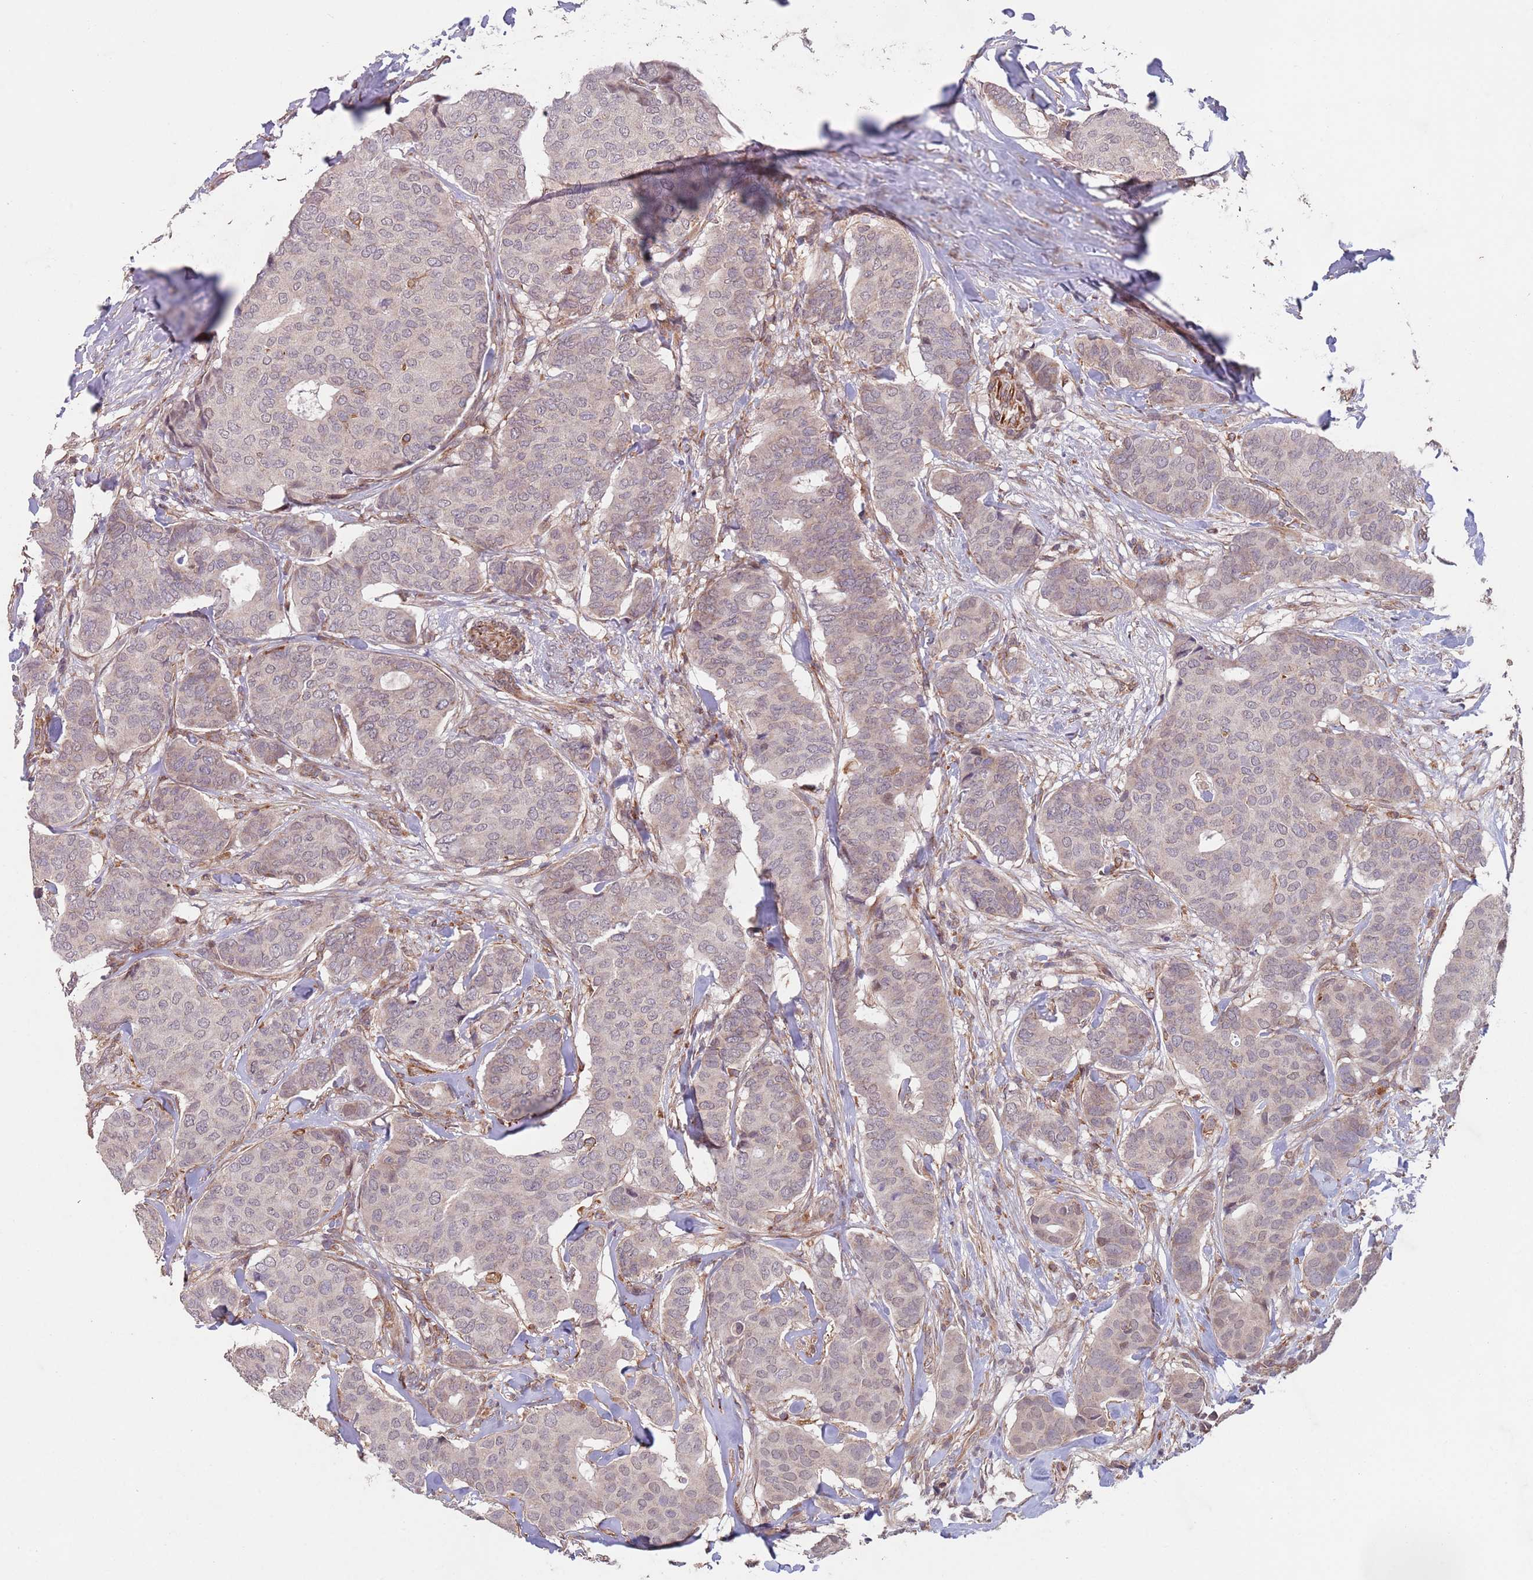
{"staining": {"intensity": "negative", "quantity": "none", "location": "none"}, "tissue": "breast cancer", "cell_type": "Tumor cells", "image_type": "cancer", "snomed": [{"axis": "morphology", "description": "Duct carcinoma"}, {"axis": "topography", "description": "Breast"}], "caption": "Immunohistochemical staining of breast cancer demonstrates no significant positivity in tumor cells.", "gene": "CHD9", "patient": {"sex": "female", "age": 75}}